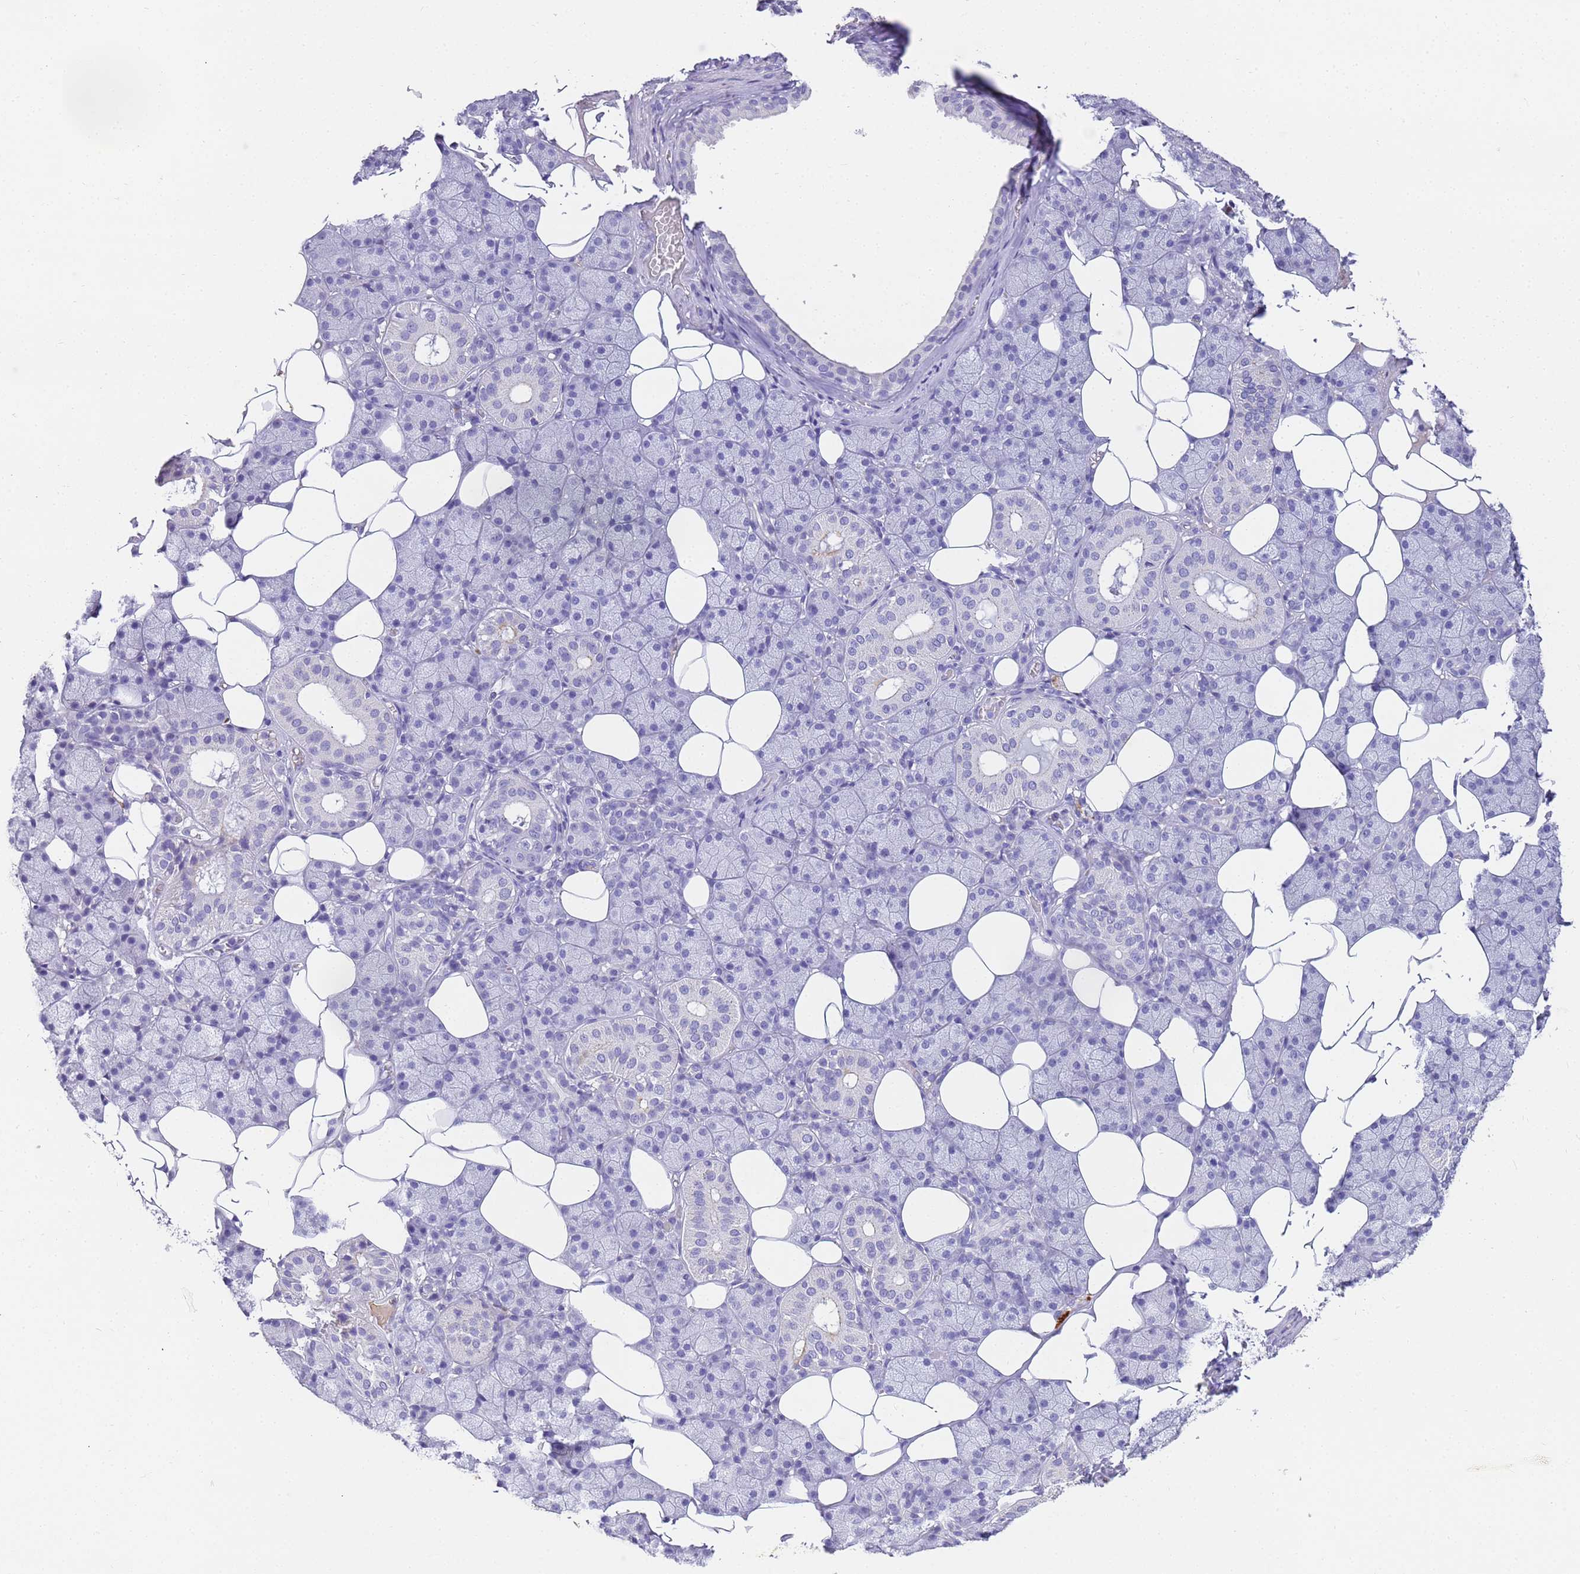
{"staining": {"intensity": "moderate", "quantity": "<25%", "location": "nuclear"}, "tissue": "salivary gland", "cell_type": "Glandular cells", "image_type": "normal", "snomed": [{"axis": "morphology", "description": "Normal tissue, NOS"}, {"axis": "topography", "description": "Salivary gland"}], "caption": "The micrograph exhibits staining of unremarkable salivary gland, revealing moderate nuclear protein positivity (brown color) within glandular cells. (DAB IHC, brown staining for protein, blue staining for nuclei).", "gene": "CFHR1", "patient": {"sex": "female", "age": 33}}